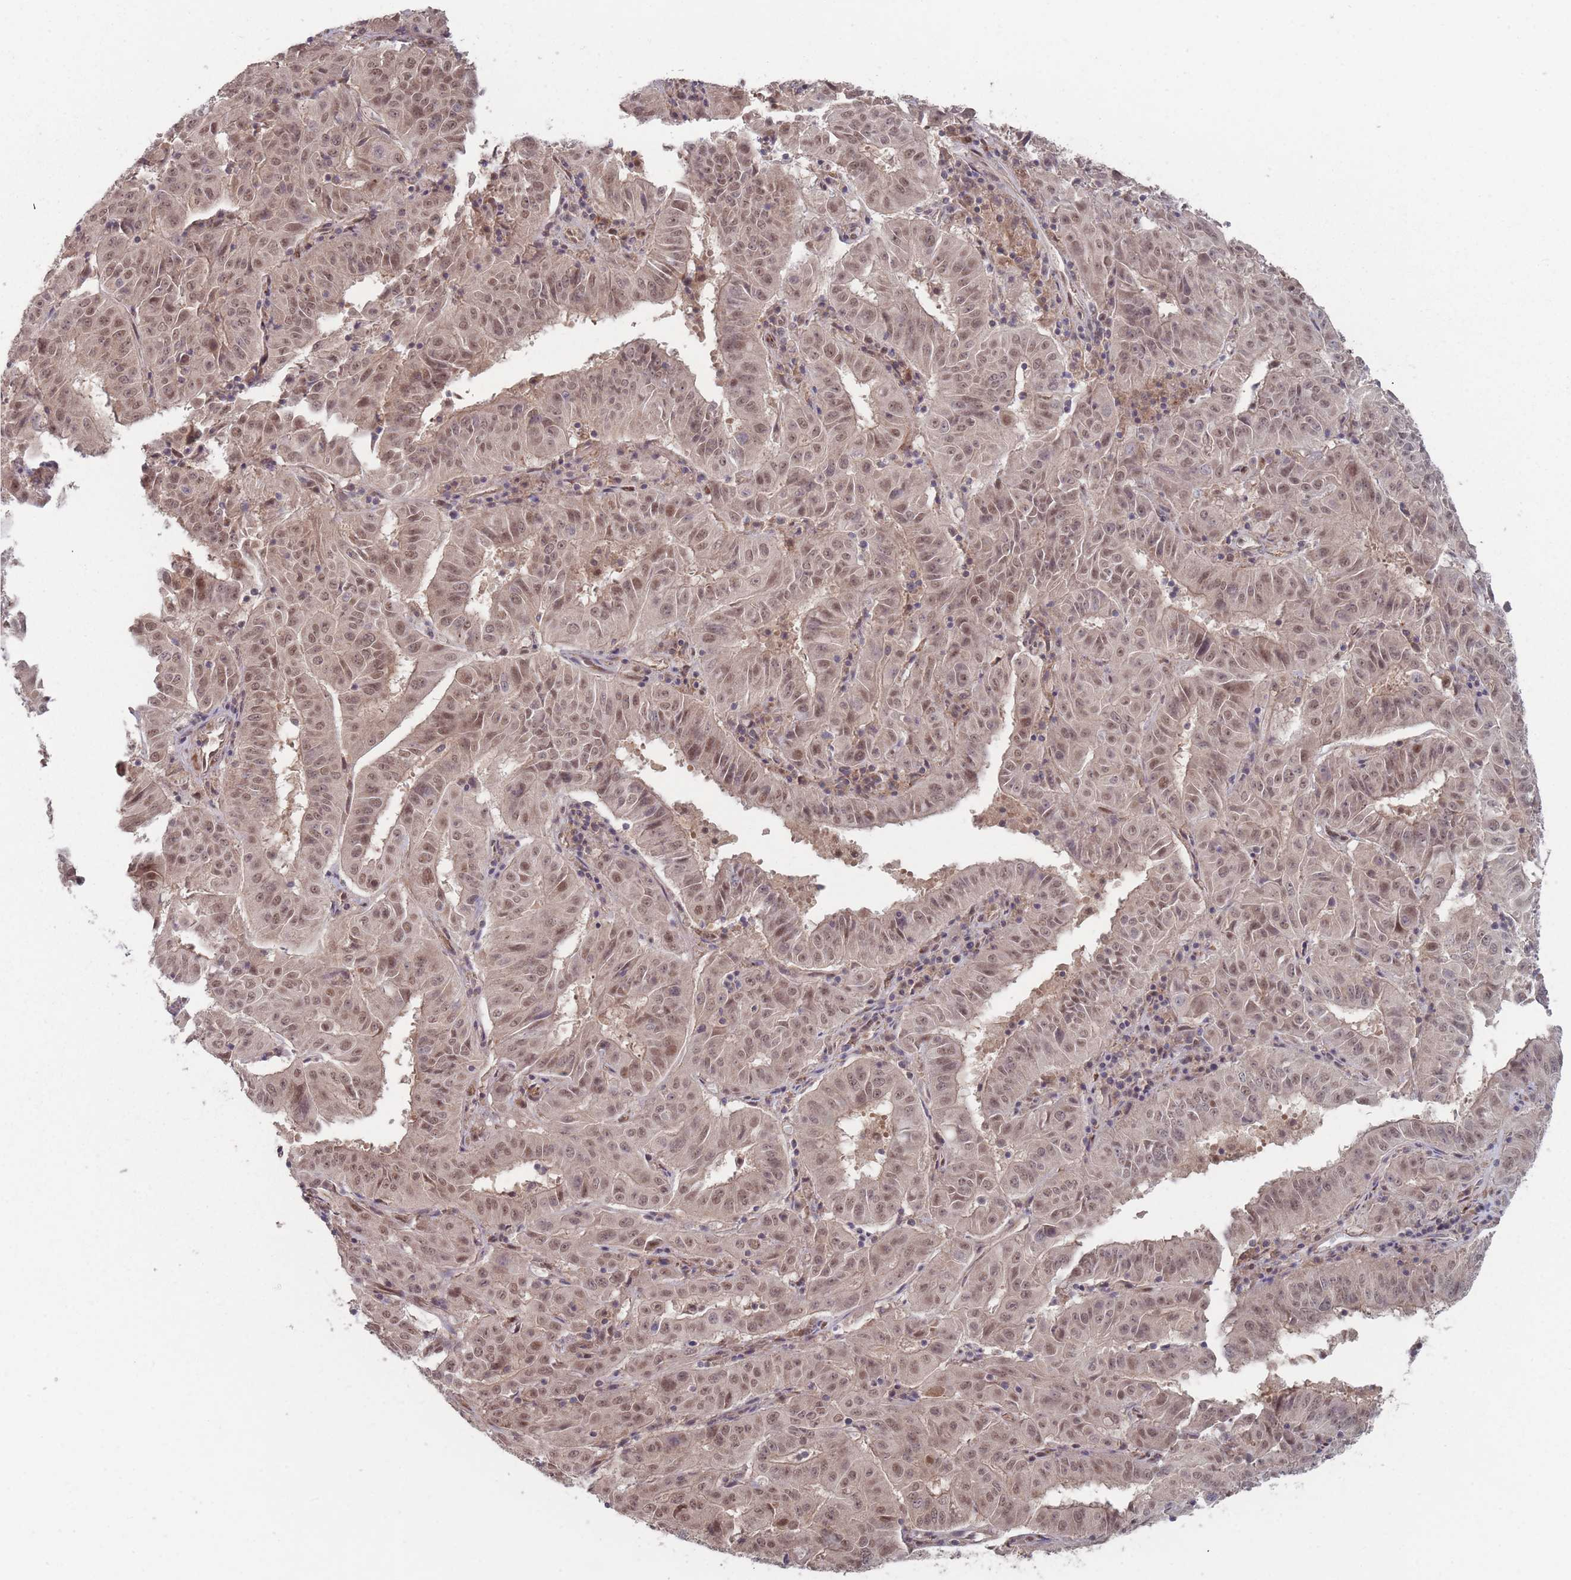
{"staining": {"intensity": "moderate", "quantity": ">75%", "location": "nuclear"}, "tissue": "pancreatic cancer", "cell_type": "Tumor cells", "image_type": "cancer", "snomed": [{"axis": "morphology", "description": "Adenocarcinoma, NOS"}, {"axis": "topography", "description": "Pancreas"}], "caption": "An image of human pancreatic cancer (adenocarcinoma) stained for a protein shows moderate nuclear brown staining in tumor cells.", "gene": "CNTRL", "patient": {"sex": "male", "age": 63}}